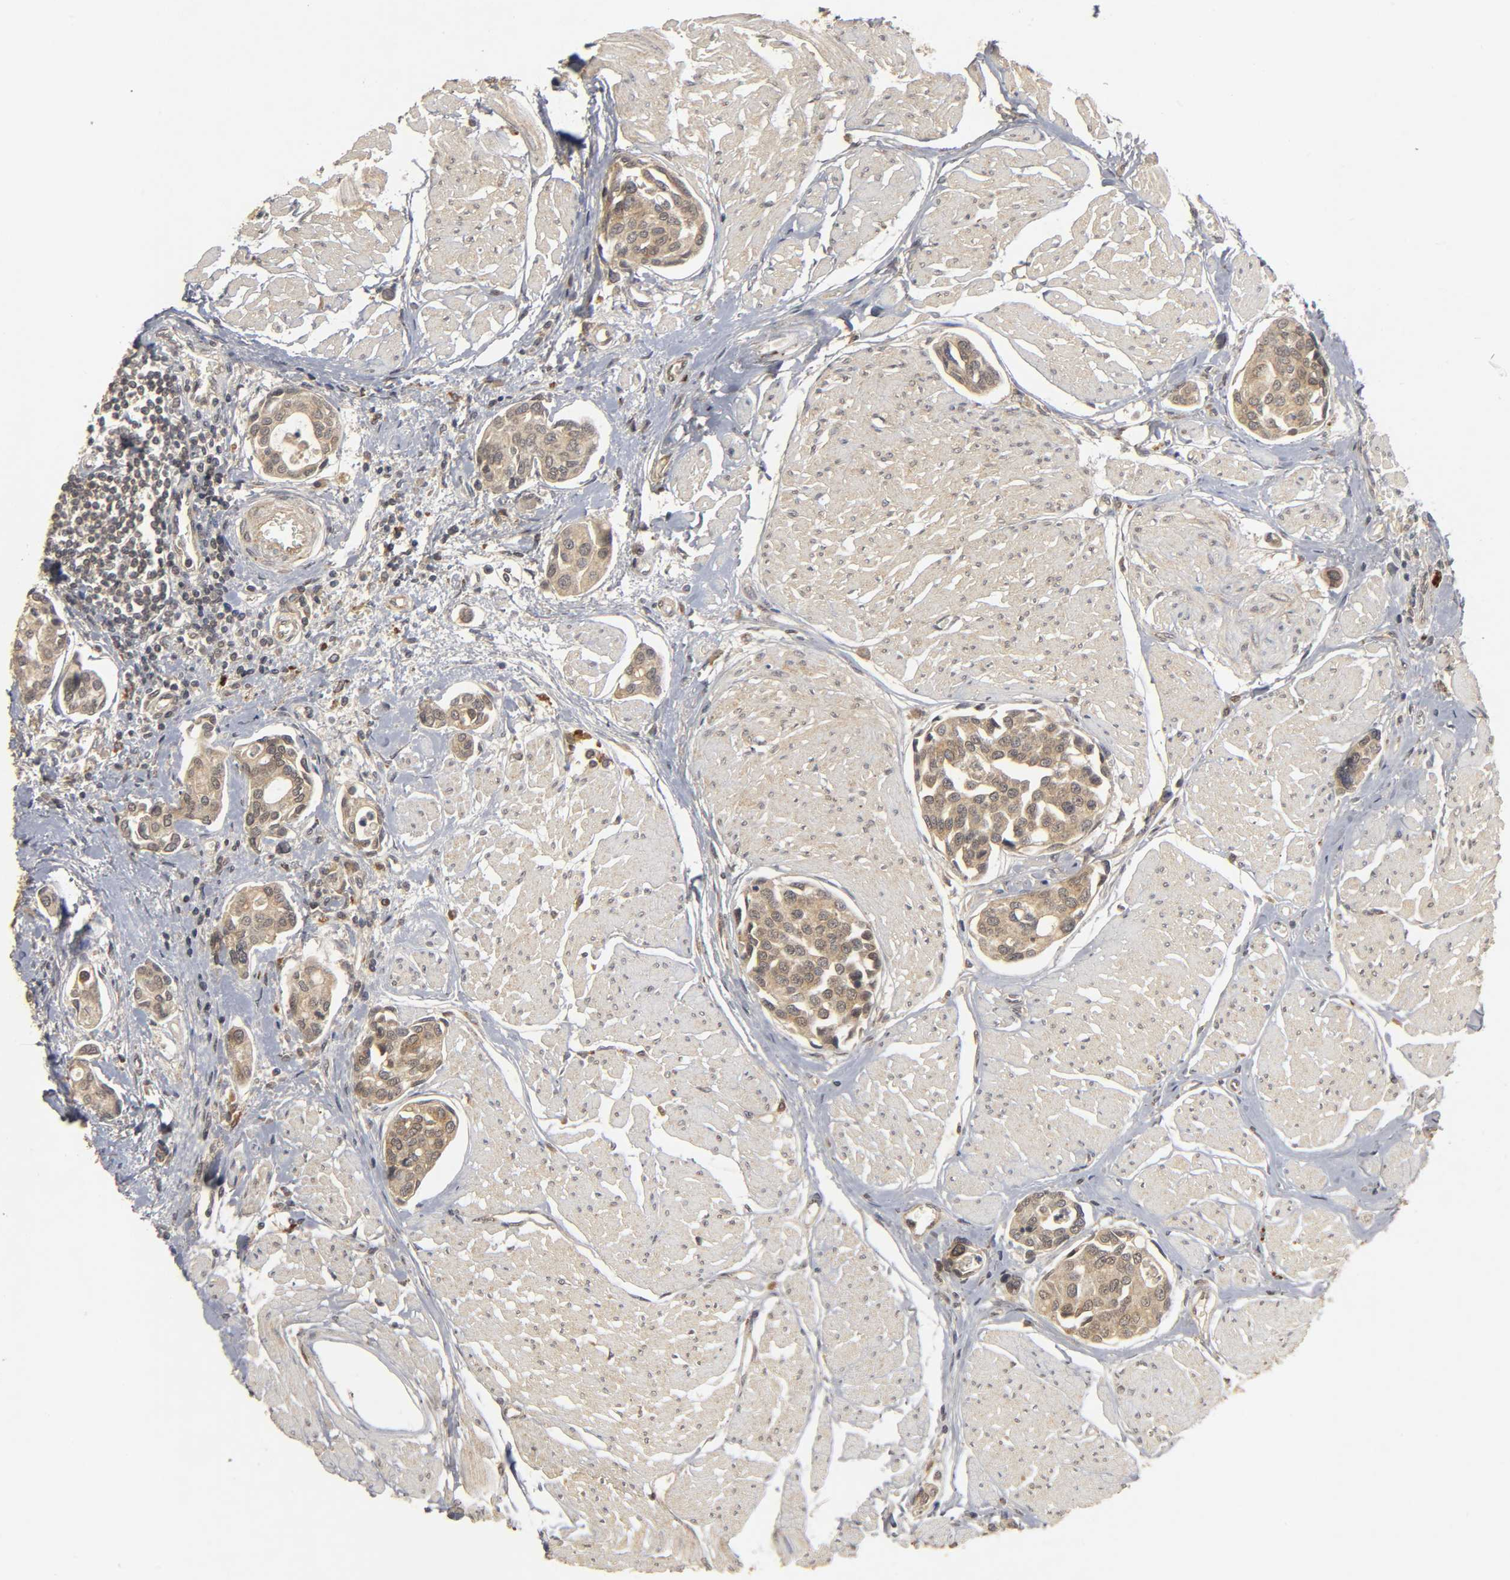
{"staining": {"intensity": "weak", "quantity": ">75%", "location": "cytoplasmic/membranous"}, "tissue": "urothelial cancer", "cell_type": "Tumor cells", "image_type": "cancer", "snomed": [{"axis": "morphology", "description": "Urothelial carcinoma, High grade"}, {"axis": "topography", "description": "Urinary bladder"}], "caption": "About >75% of tumor cells in human urothelial cancer demonstrate weak cytoplasmic/membranous protein staining as visualized by brown immunohistochemical staining.", "gene": "TRAF6", "patient": {"sex": "male", "age": 78}}